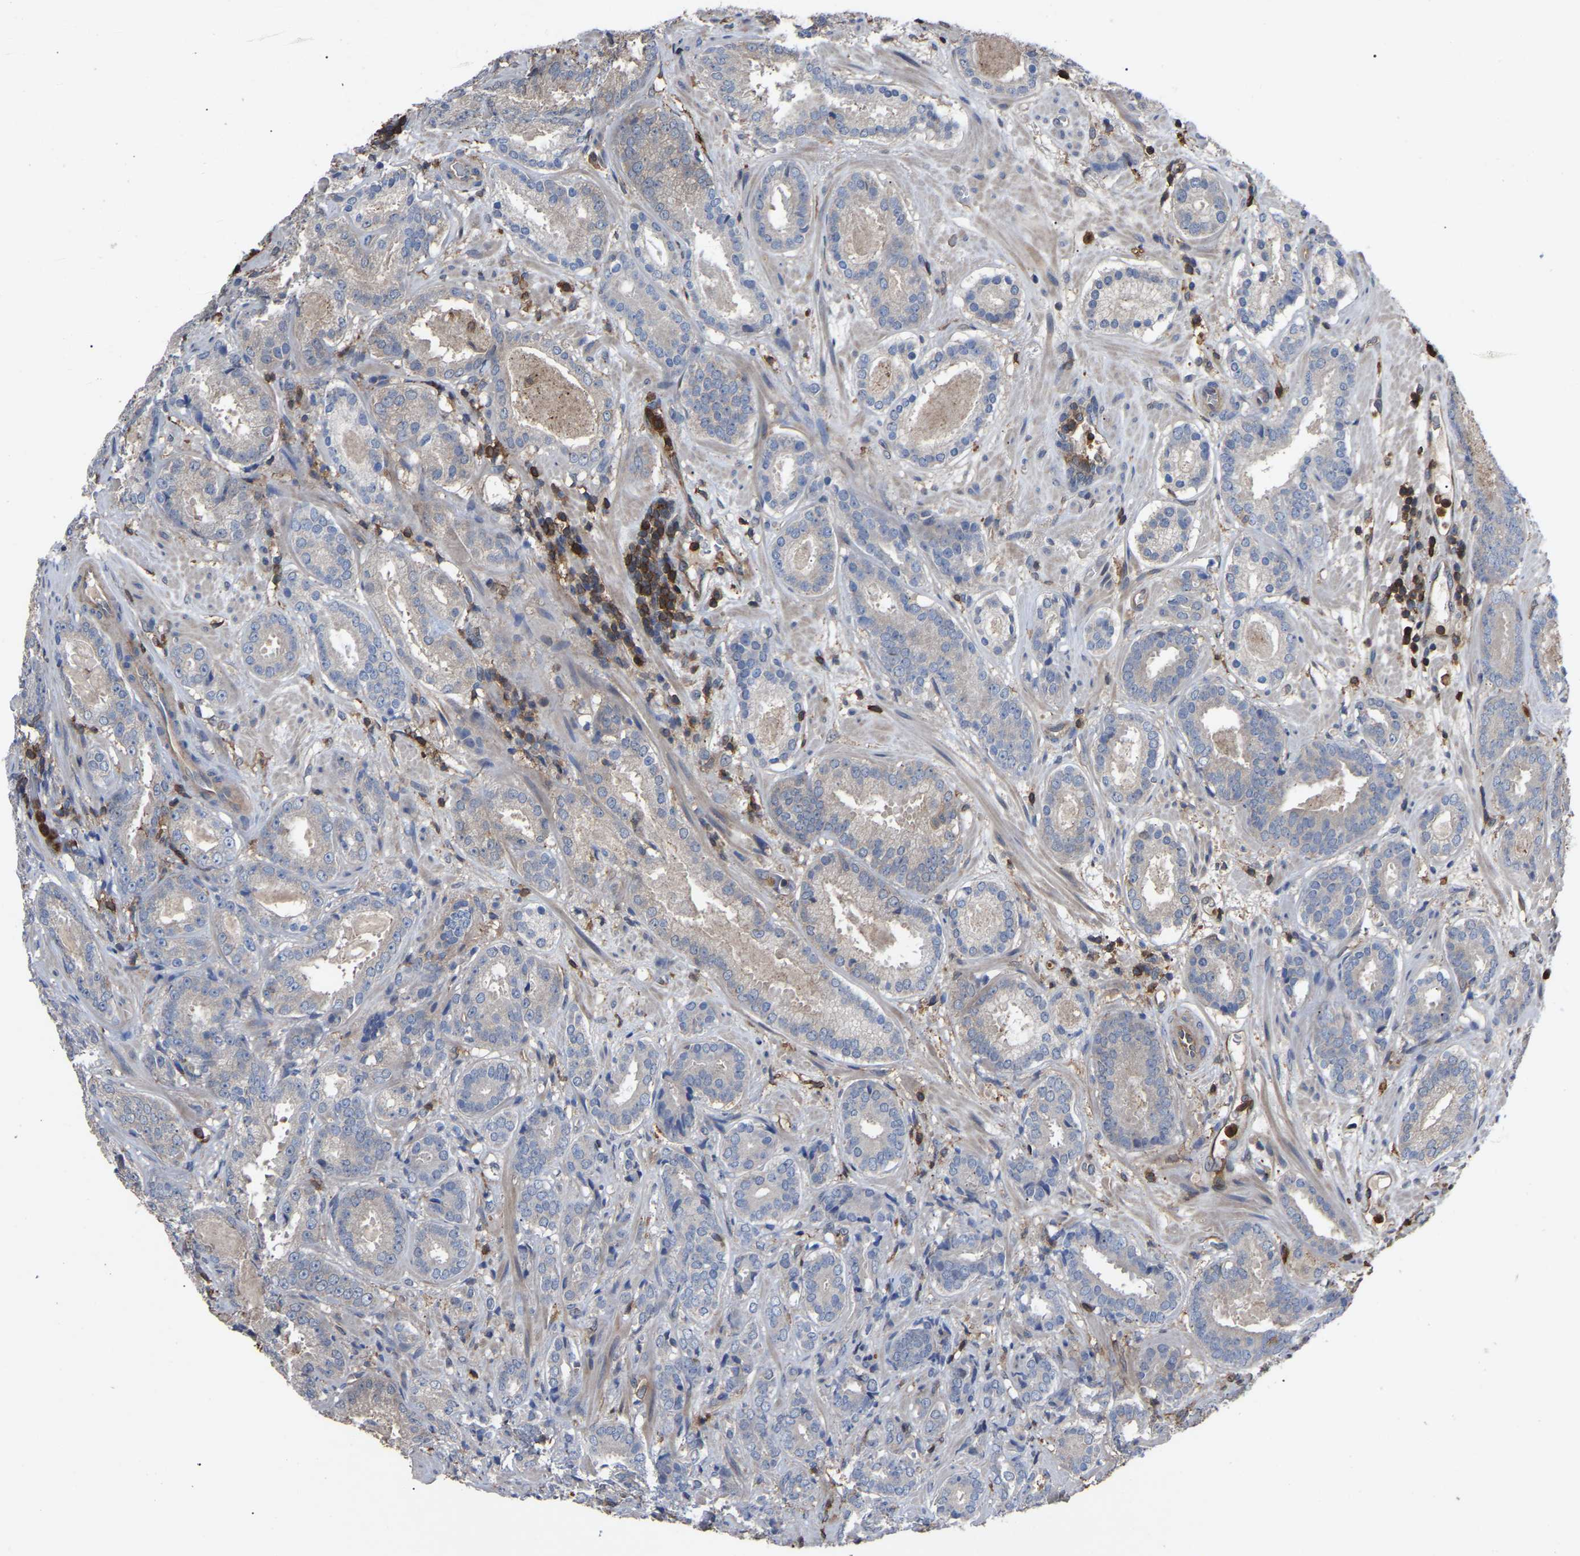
{"staining": {"intensity": "negative", "quantity": "none", "location": "none"}, "tissue": "prostate cancer", "cell_type": "Tumor cells", "image_type": "cancer", "snomed": [{"axis": "morphology", "description": "Adenocarcinoma, Low grade"}, {"axis": "topography", "description": "Prostate"}], "caption": "The immunohistochemistry photomicrograph has no significant positivity in tumor cells of low-grade adenocarcinoma (prostate) tissue.", "gene": "CIT", "patient": {"sex": "male", "age": 69}}